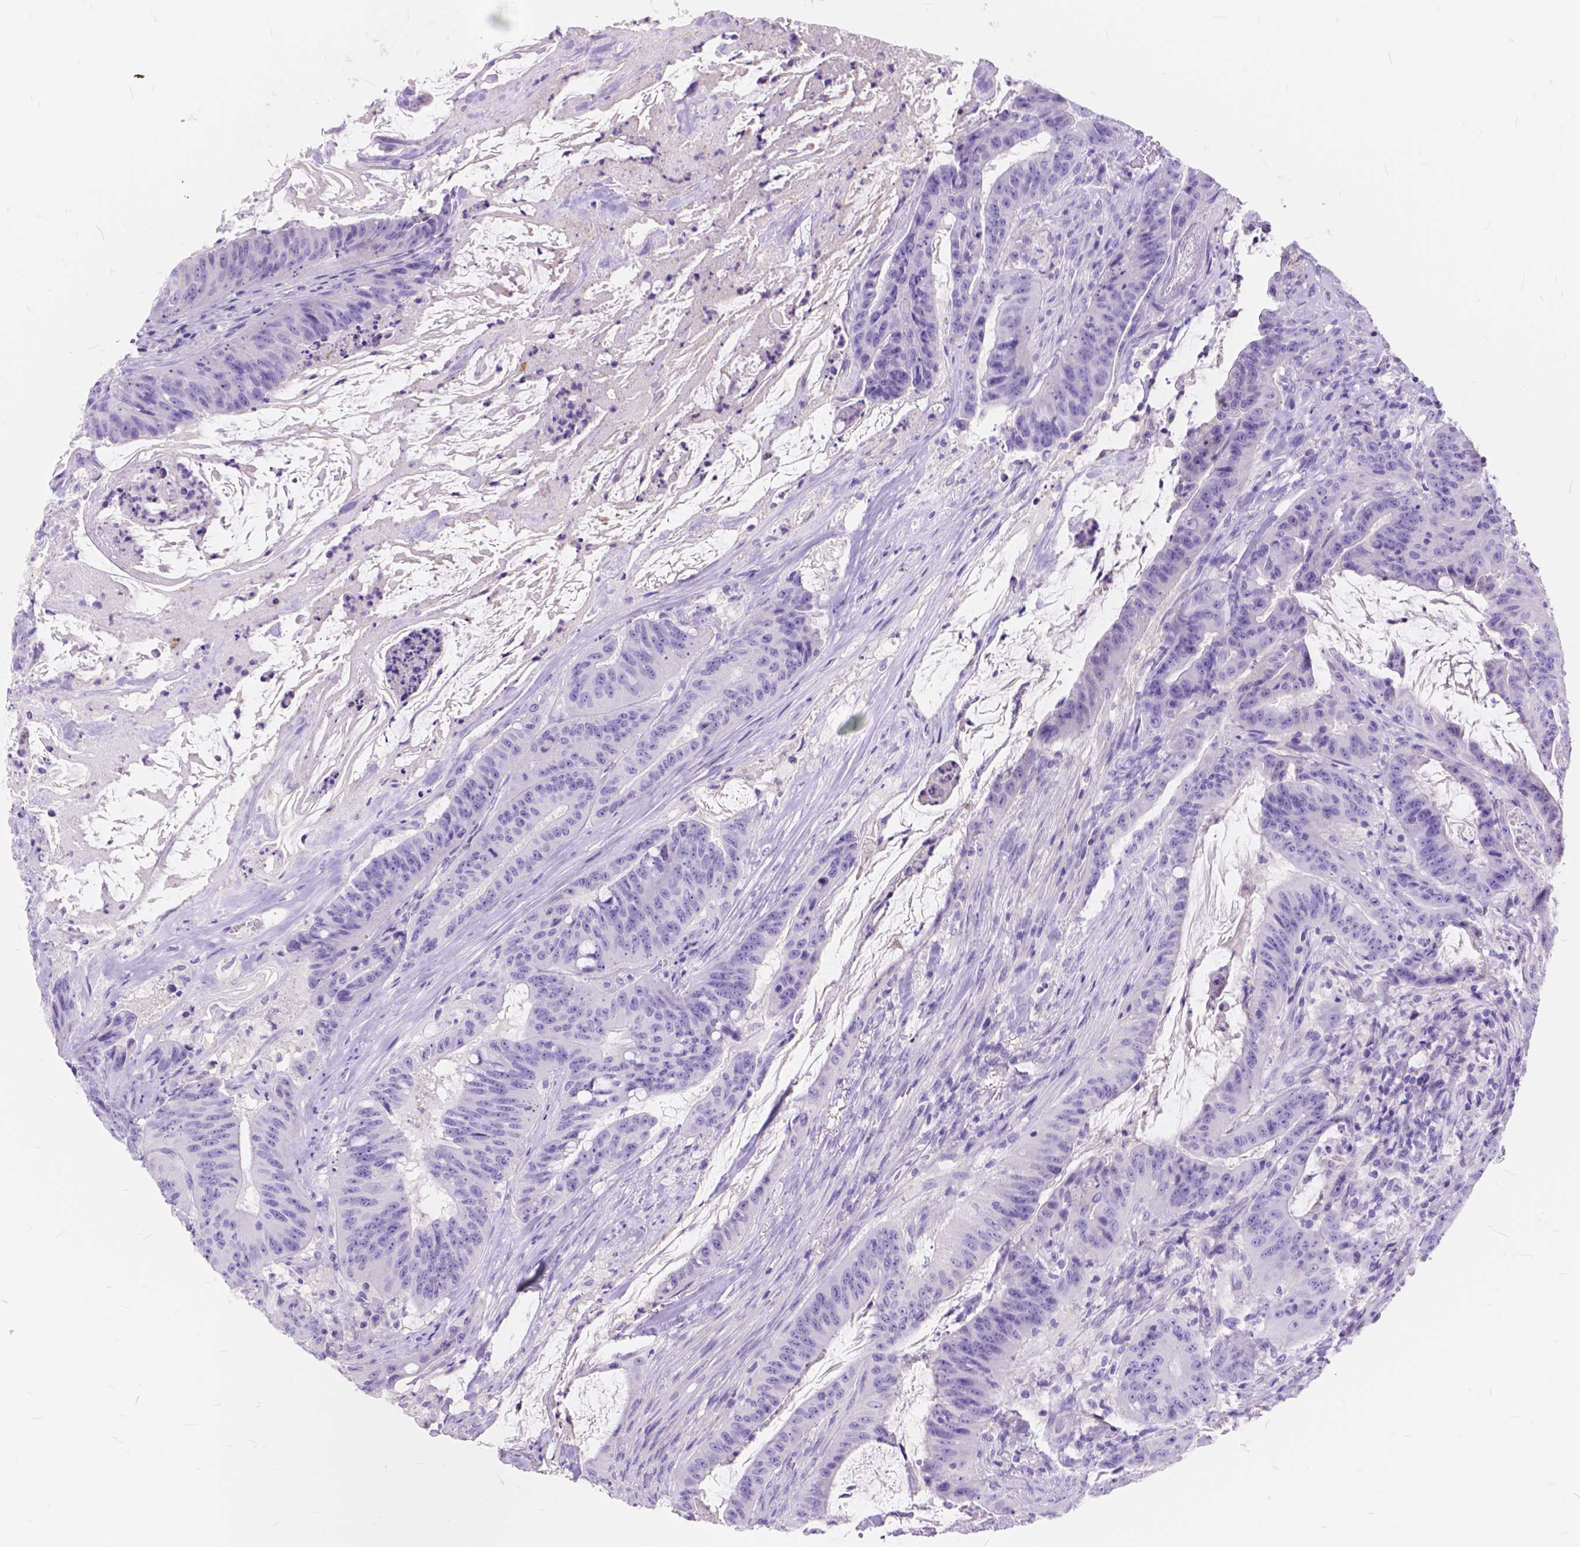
{"staining": {"intensity": "negative", "quantity": "none", "location": "none"}, "tissue": "colorectal cancer", "cell_type": "Tumor cells", "image_type": "cancer", "snomed": [{"axis": "morphology", "description": "Adenocarcinoma, NOS"}, {"axis": "topography", "description": "Colon"}], "caption": "This photomicrograph is of colorectal cancer stained with IHC to label a protein in brown with the nuclei are counter-stained blue. There is no positivity in tumor cells.", "gene": "FOXL2", "patient": {"sex": "male", "age": 33}}